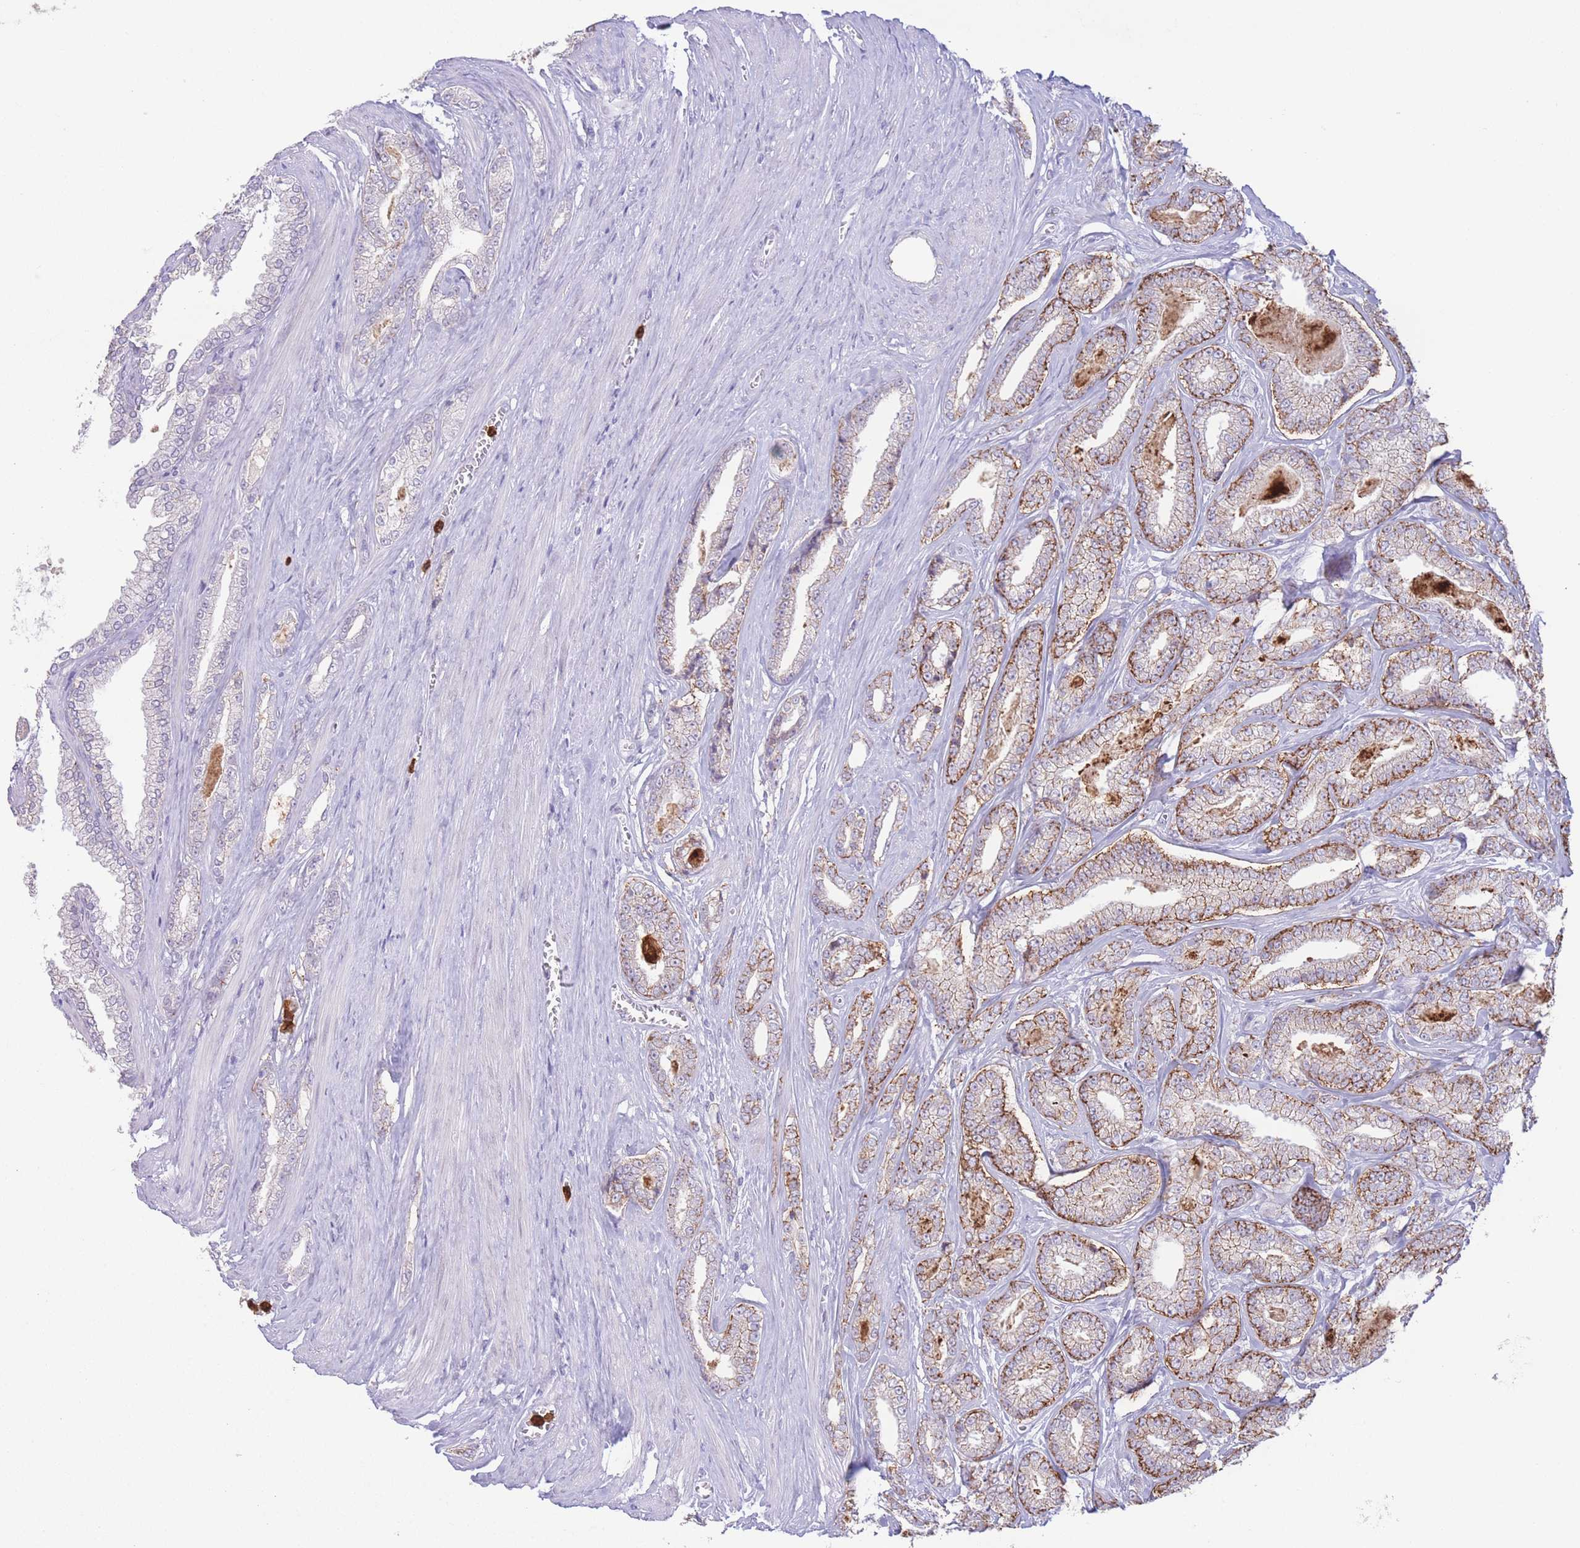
{"staining": {"intensity": "moderate", "quantity": "25%-75%", "location": "cytoplasmic/membranous"}, "tissue": "prostate cancer", "cell_type": "Tumor cells", "image_type": "cancer", "snomed": [{"axis": "morphology", "description": "Adenocarcinoma, NOS"}, {"axis": "topography", "description": "Prostate and seminal vesicle, NOS"}], "caption": "Immunohistochemical staining of adenocarcinoma (prostate) demonstrates medium levels of moderate cytoplasmic/membranous expression in about 25%-75% of tumor cells. (DAB (3,3'-diaminobenzidine) IHC with brightfield microscopy, high magnification).", "gene": "LCLAT1", "patient": {"sex": "male", "age": 76}}